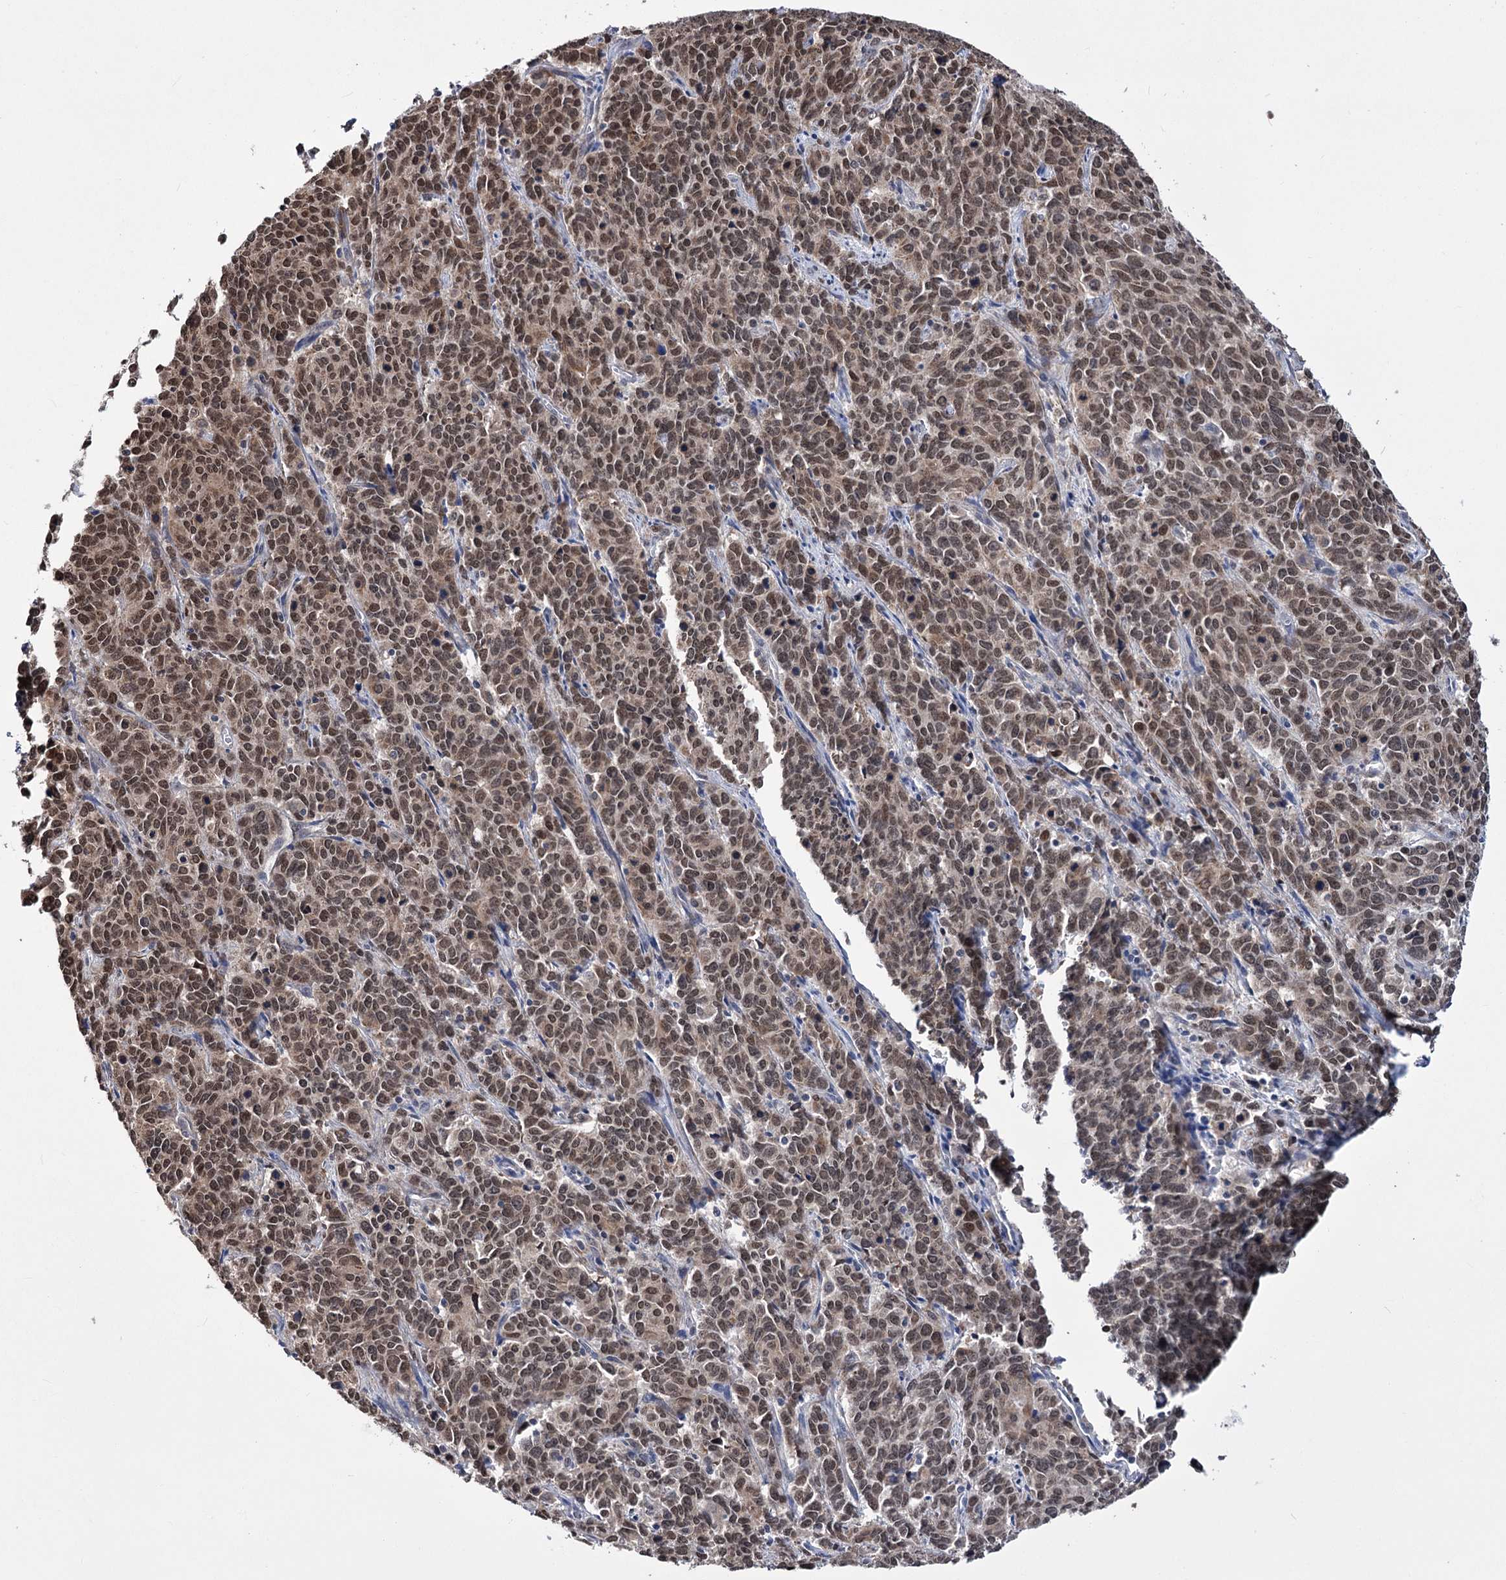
{"staining": {"intensity": "moderate", "quantity": ">75%", "location": "nuclear"}, "tissue": "cervical cancer", "cell_type": "Tumor cells", "image_type": "cancer", "snomed": [{"axis": "morphology", "description": "Squamous cell carcinoma, NOS"}, {"axis": "topography", "description": "Cervix"}], "caption": "Approximately >75% of tumor cells in human cervical cancer (squamous cell carcinoma) show moderate nuclear protein positivity as visualized by brown immunohistochemical staining.", "gene": "PPRC1", "patient": {"sex": "female", "age": 60}}